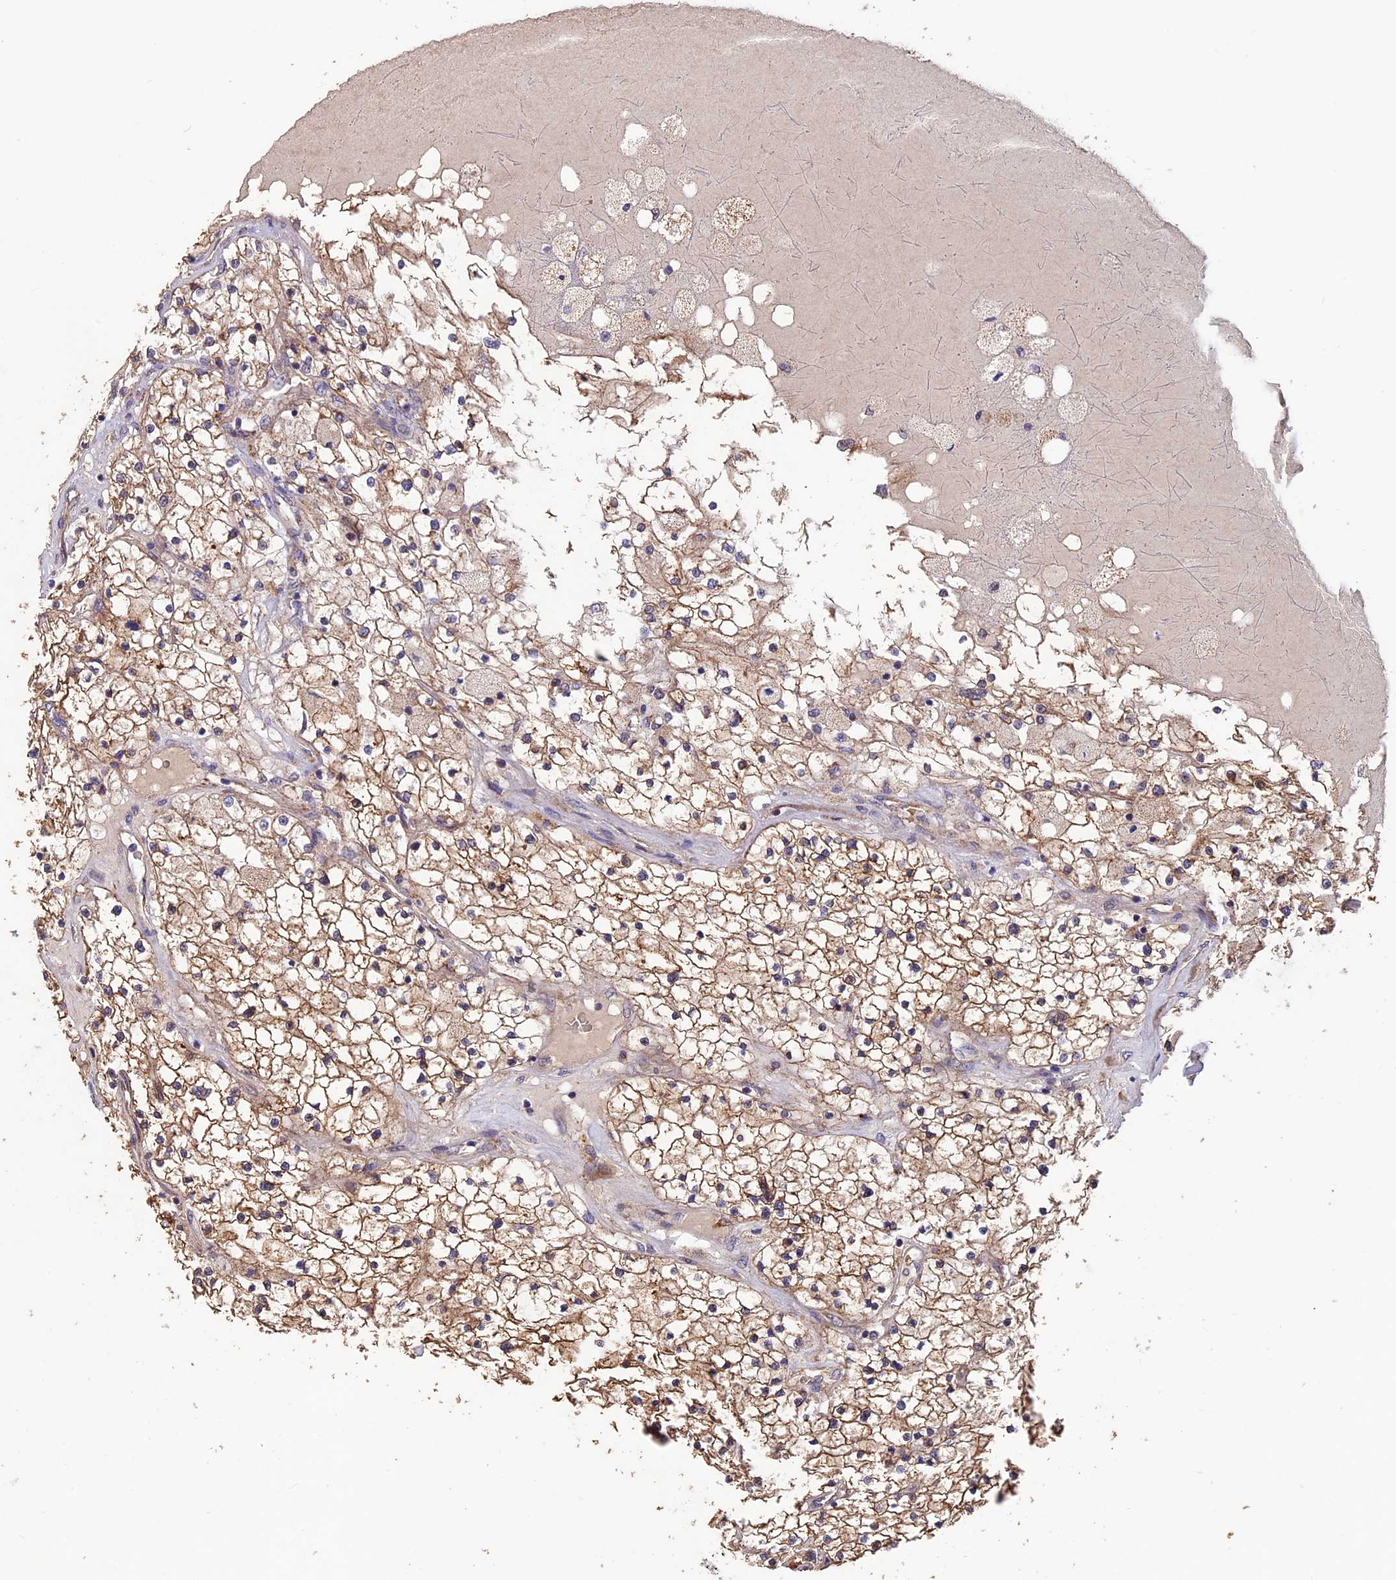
{"staining": {"intensity": "moderate", "quantity": ">75%", "location": "cytoplasmic/membranous"}, "tissue": "renal cancer", "cell_type": "Tumor cells", "image_type": "cancer", "snomed": [{"axis": "morphology", "description": "Normal tissue, NOS"}, {"axis": "morphology", "description": "Adenocarcinoma, NOS"}, {"axis": "topography", "description": "Kidney"}], "caption": "About >75% of tumor cells in human renal cancer (adenocarcinoma) reveal moderate cytoplasmic/membranous protein positivity as visualized by brown immunohistochemical staining.", "gene": "DUS3L", "patient": {"sex": "male", "age": 68}}